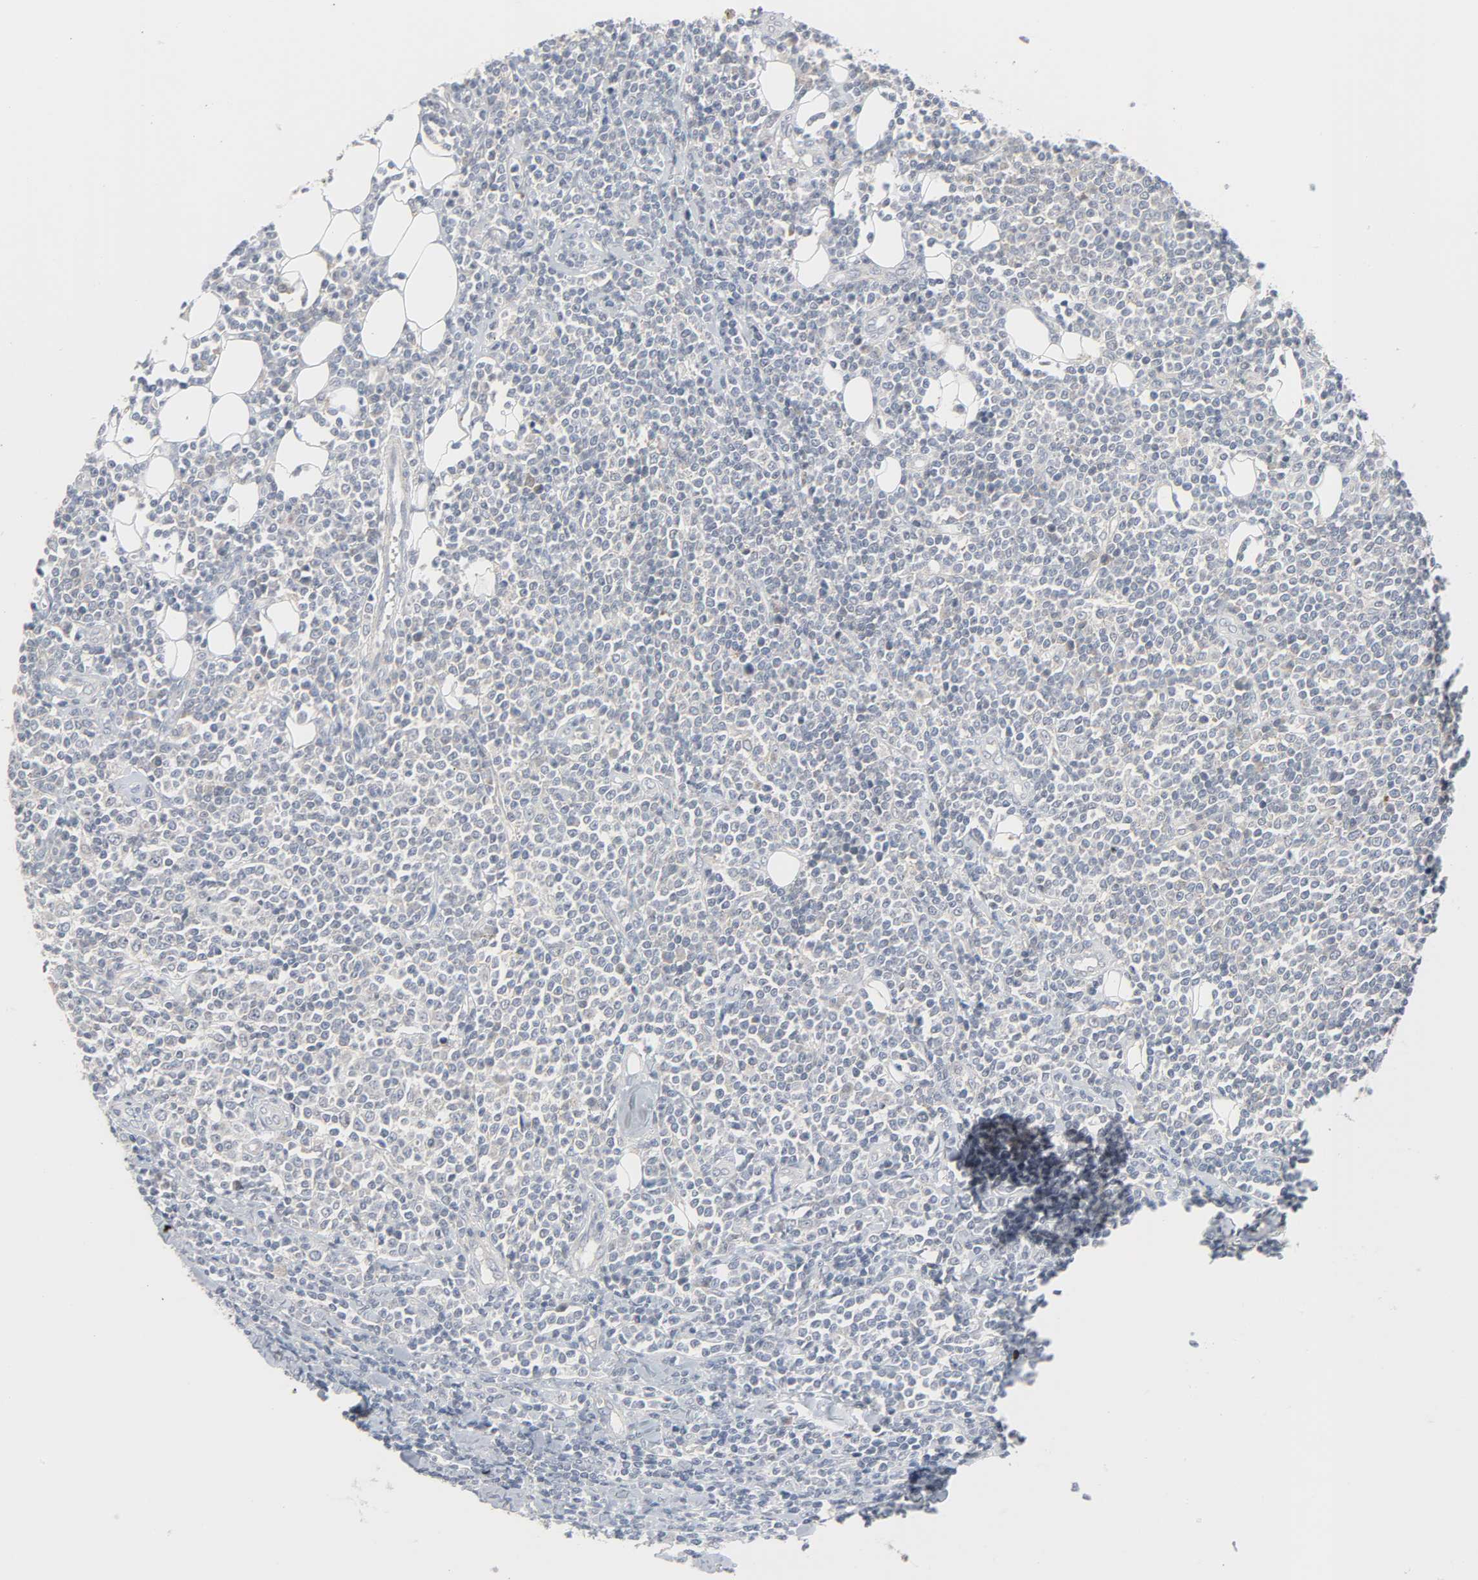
{"staining": {"intensity": "weak", "quantity": "25%-75%", "location": "cytoplasmic/membranous"}, "tissue": "lymphoma", "cell_type": "Tumor cells", "image_type": "cancer", "snomed": [{"axis": "morphology", "description": "Malignant lymphoma, non-Hodgkin's type, Low grade"}, {"axis": "topography", "description": "Soft tissue"}], "caption": "Protein staining of low-grade malignant lymphoma, non-Hodgkin's type tissue demonstrates weak cytoplasmic/membranous positivity in approximately 25%-75% of tumor cells.", "gene": "CLIP1", "patient": {"sex": "male", "age": 92}}